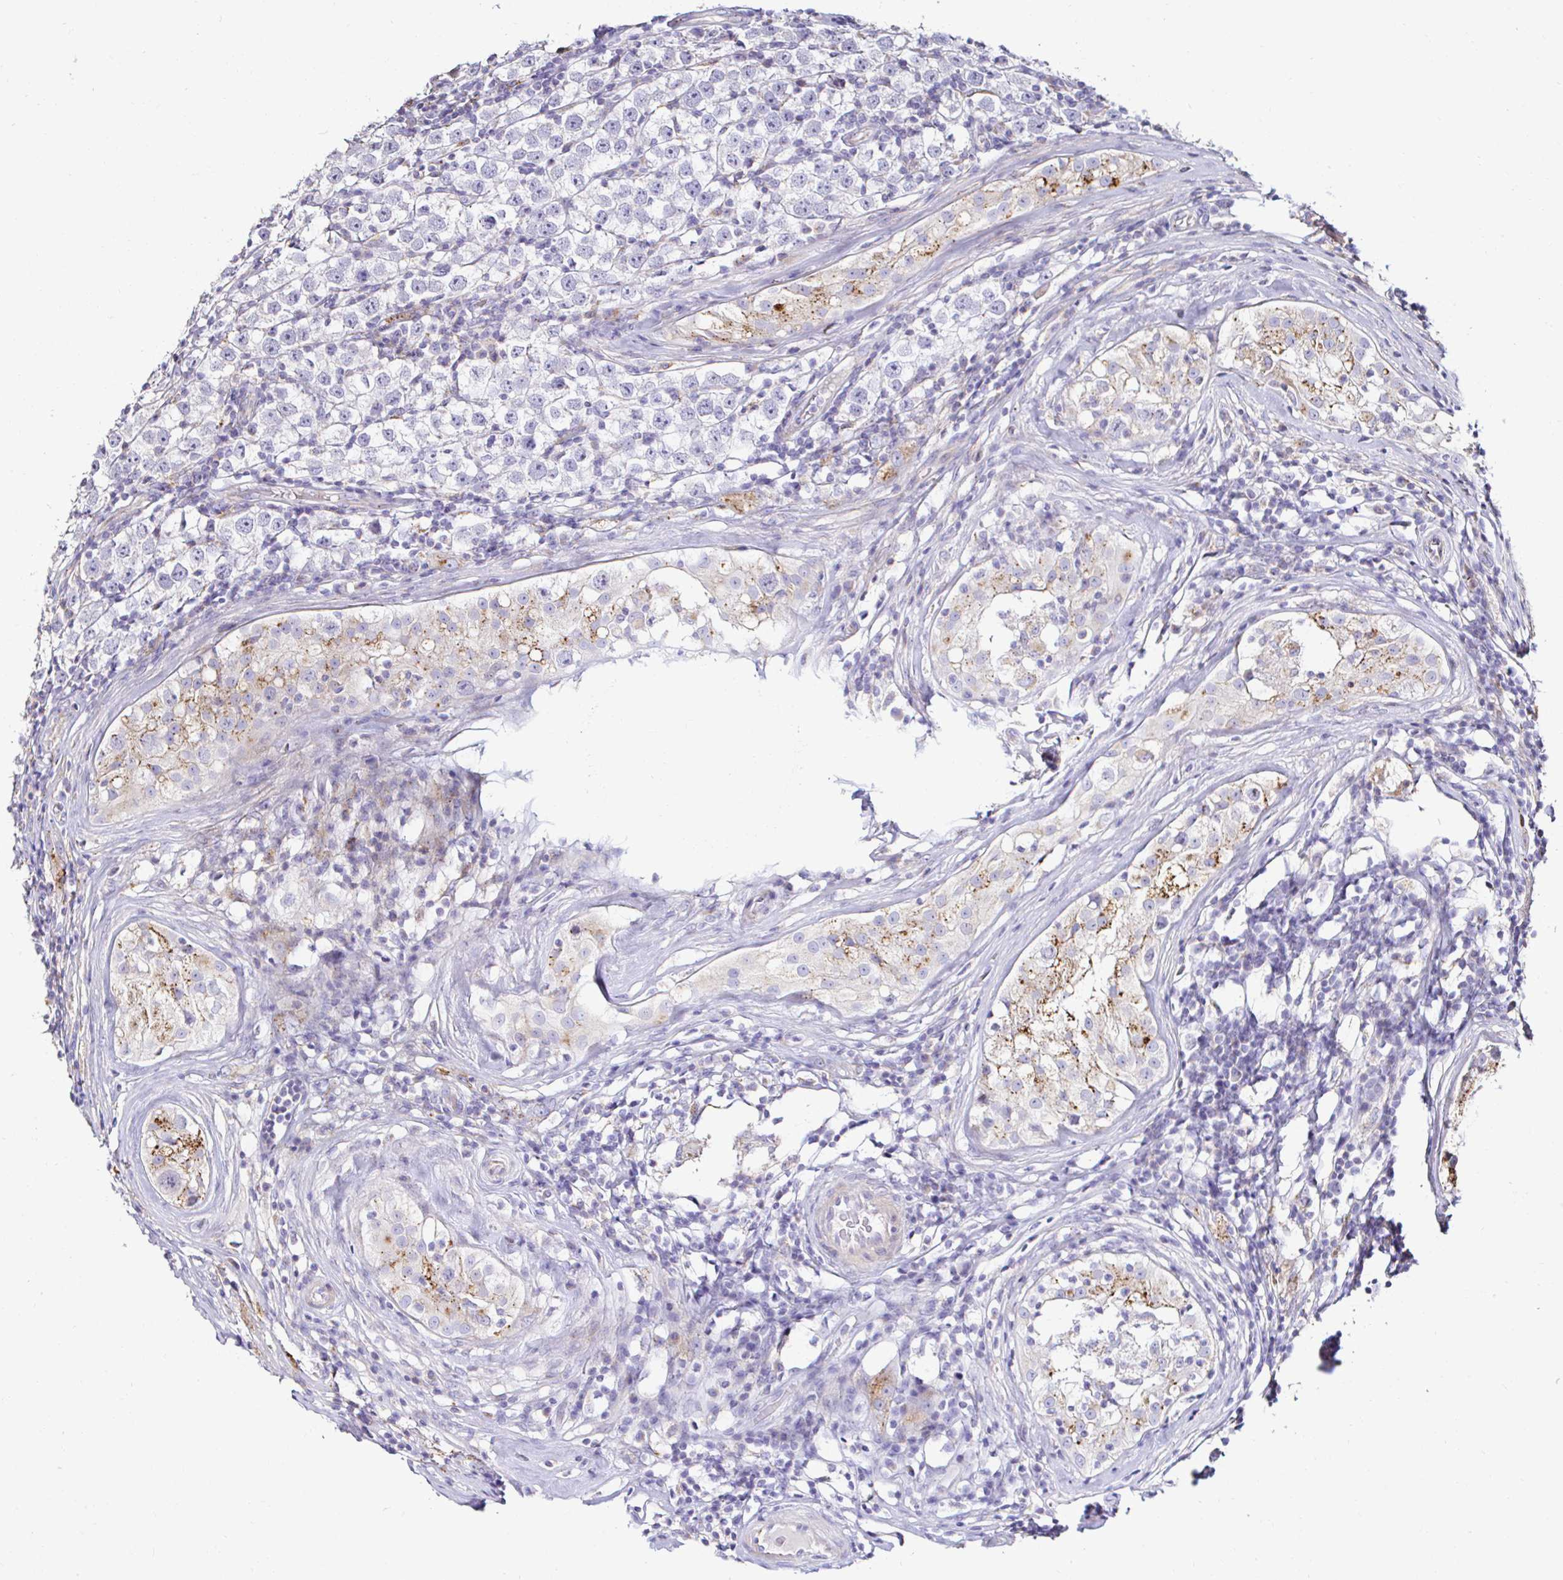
{"staining": {"intensity": "negative", "quantity": "none", "location": "none"}, "tissue": "urothelial cancer", "cell_type": "Tumor cells", "image_type": "cancer", "snomed": [{"axis": "morphology", "description": "Normal tissue, NOS"}, {"axis": "morphology", "description": "Urothelial carcinoma, High grade"}, {"axis": "morphology", "description": "Seminoma, NOS"}, {"axis": "morphology", "description": "Carcinoma, Embryonal, NOS"}, {"axis": "topography", "description": "Urinary bladder"}, {"axis": "topography", "description": "Testis"}], "caption": "DAB immunohistochemical staining of urothelial cancer displays no significant positivity in tumor cells.", "gene": "GALNS", "patient": {"sex": "male", "age": 41}}